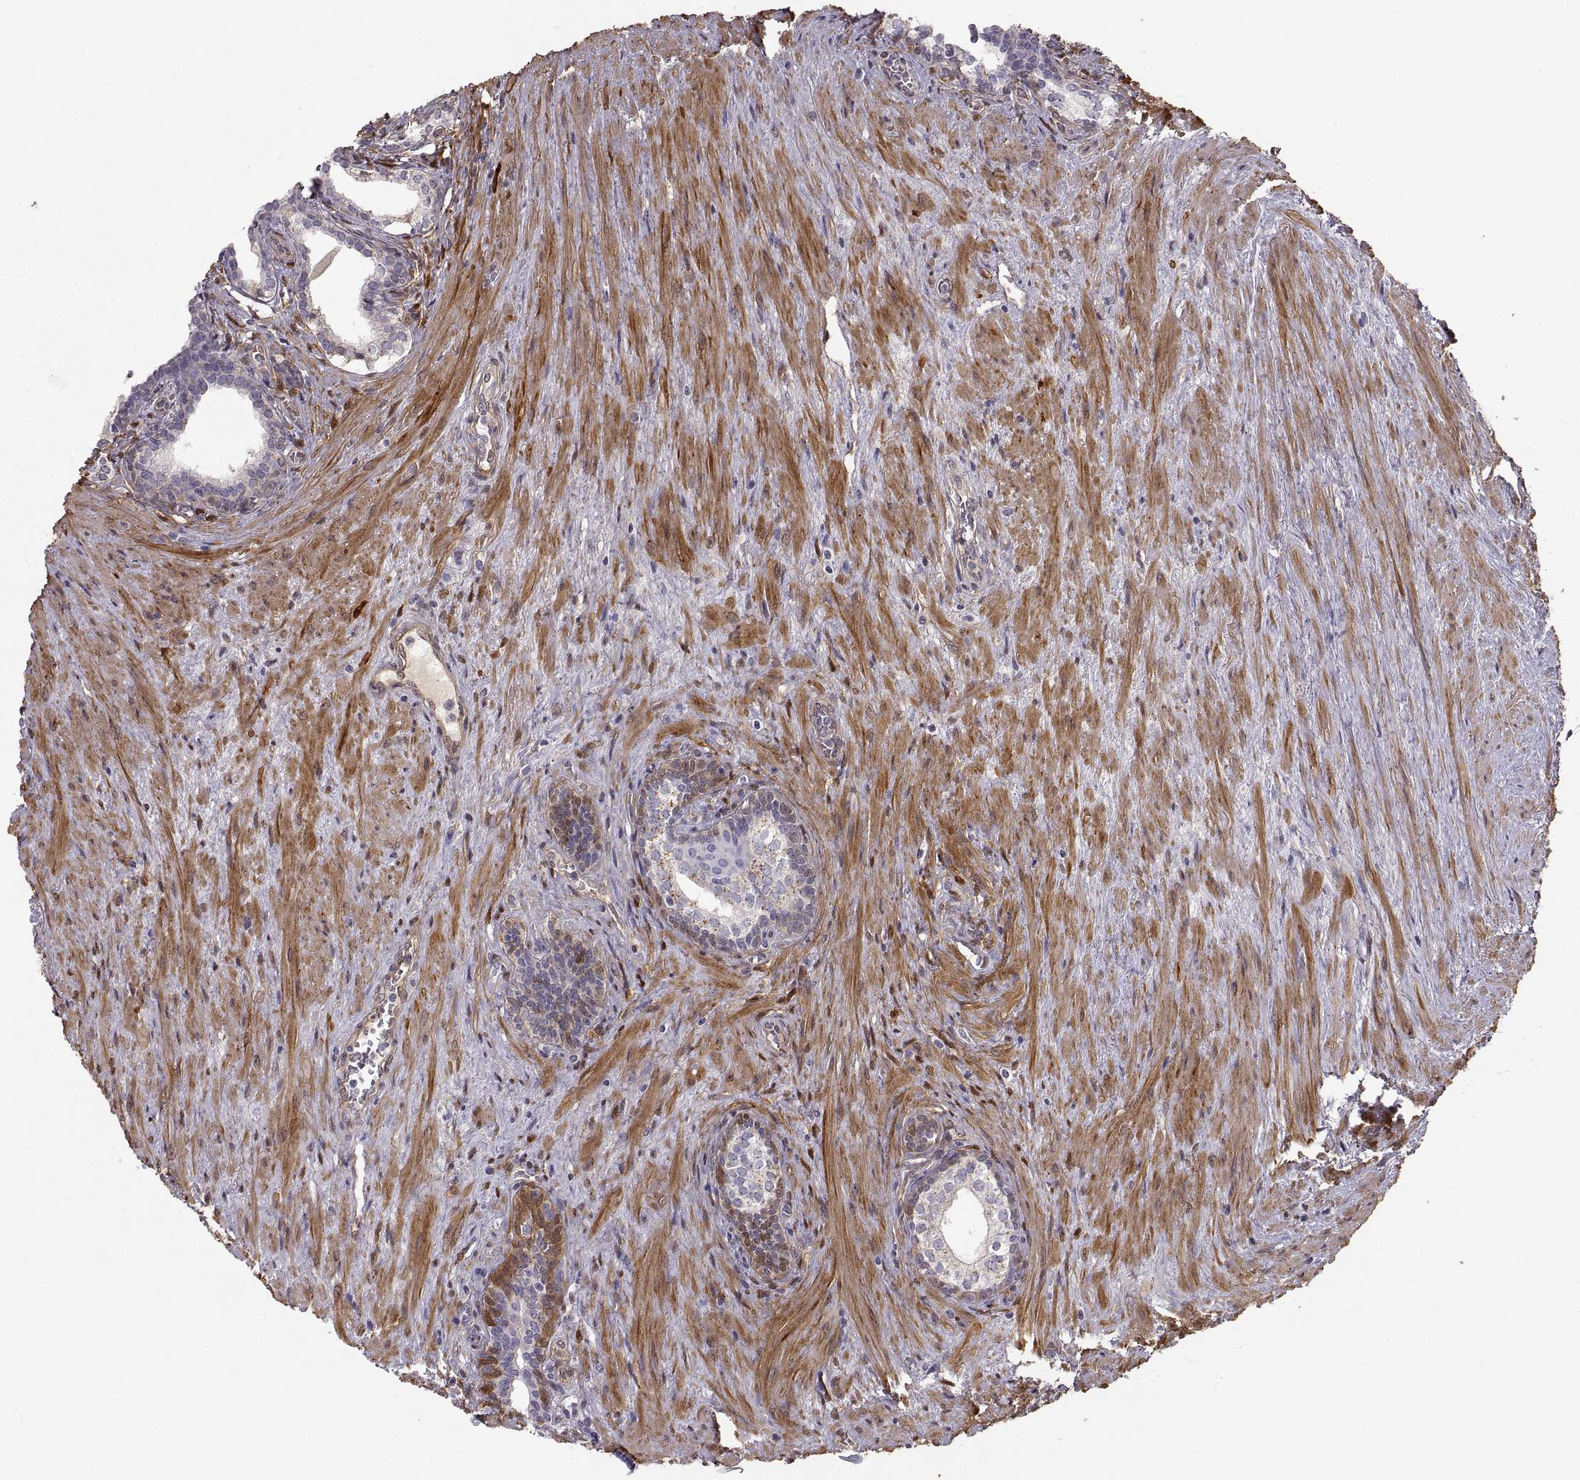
{"staining": {"intensity": "moderate", "quantity": "<25%", "location": "cytoplasmic/membranous"}, "tissue": "prostate cancer", "cell_type": "Tumor cells", "image_type": "cancer", "snomed": [{"axis": "morphology", "description": "Adenocarcinoma, NOS"}, {"axis": "morphology", "description": "Adenocarcinoma, High grade"}, {"axis": "topography", "description": "Prostate"}], "caption": "The micrograph exhibits a brown stain indicating the presence of a protein in the cytoplasmic/membranous of tumor cells in adenocarcinoma (prostate).", "gene": "PGM5", "patient": {"sex": "male", "age": 61}}